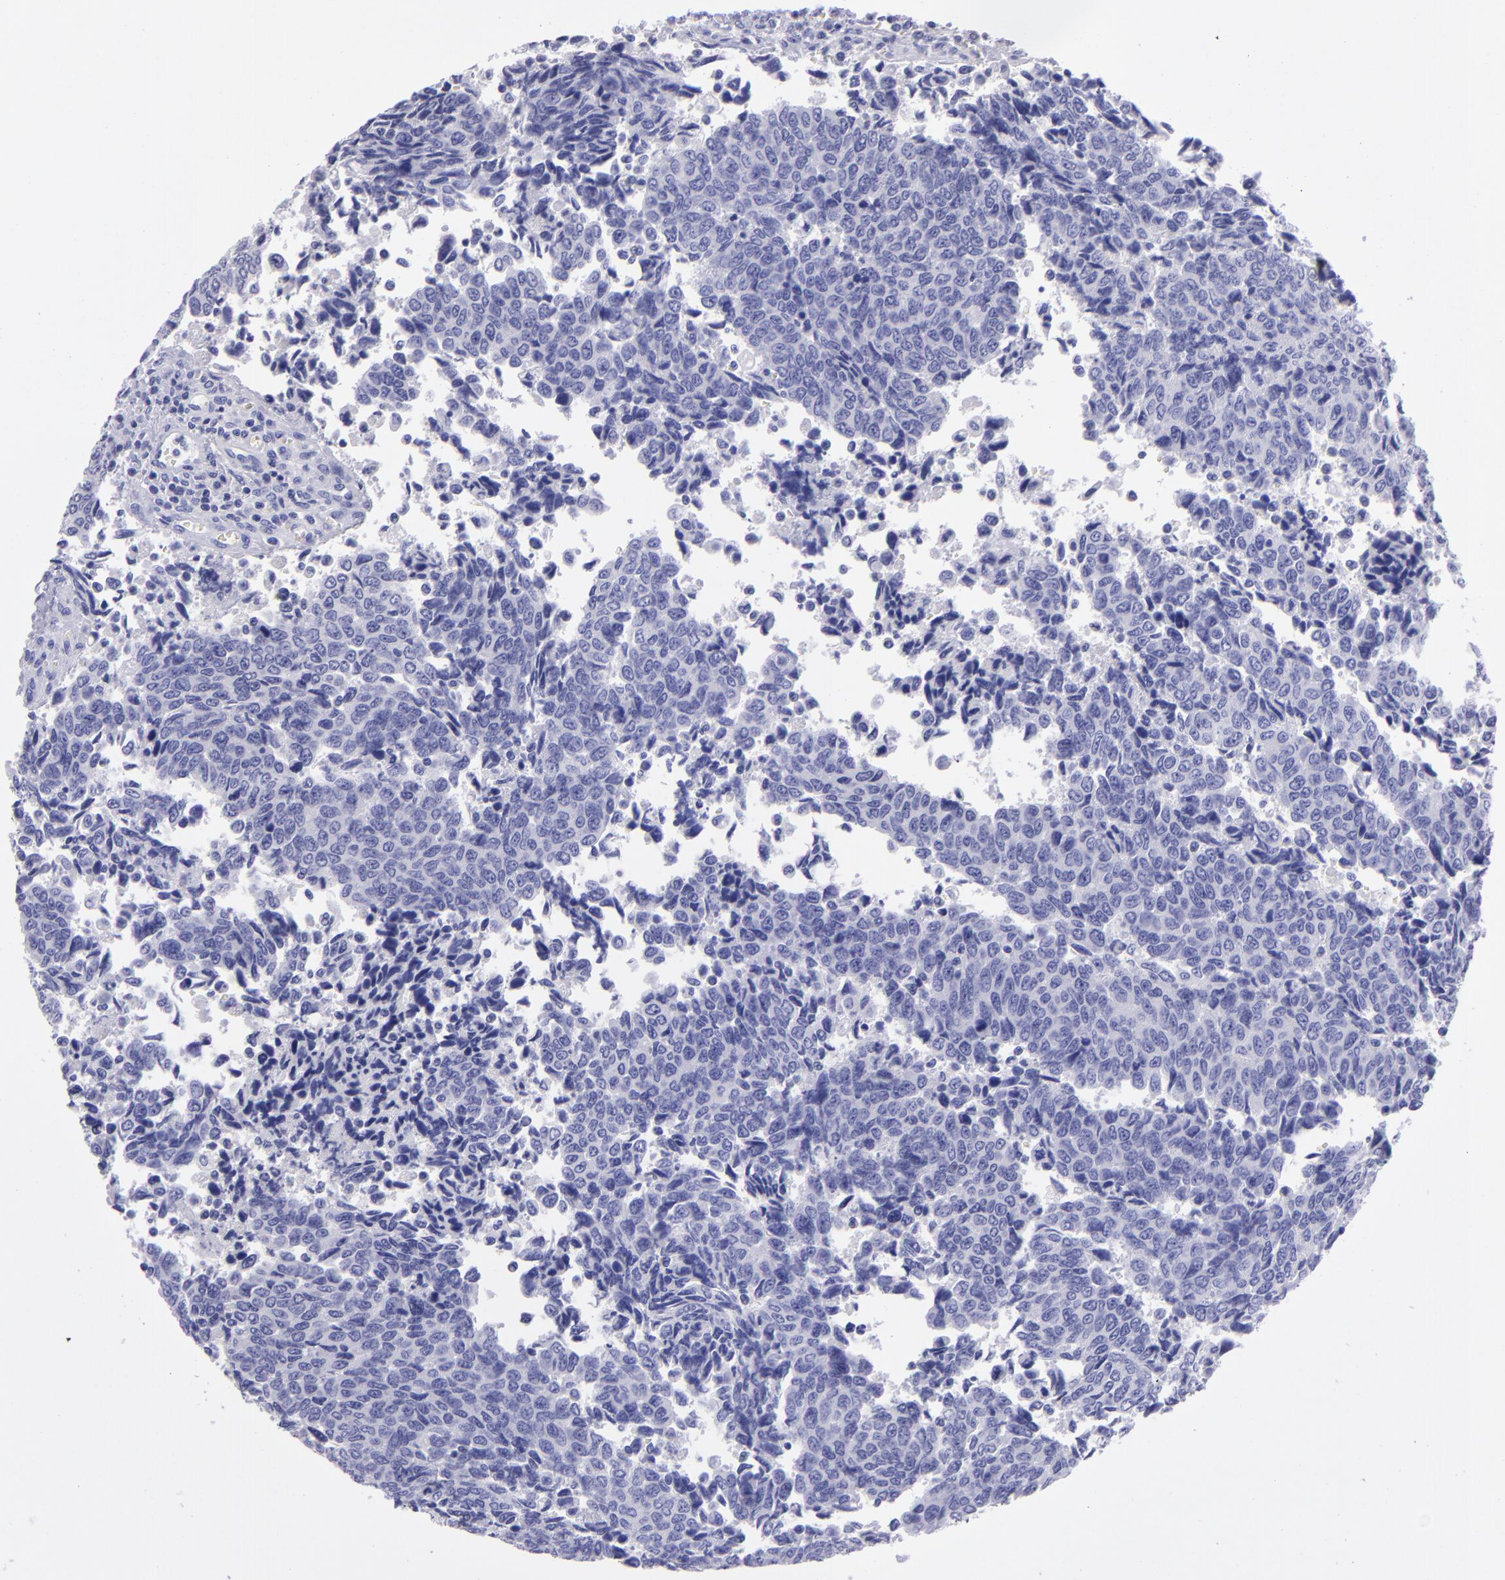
{"staining": {"intensity": "negative", "quantity": "none", "location": "none"}, "tissue": "urothelial cancer", "cell_type": "Tumor cells", "image_type": "cancer", "snomed": [{"axis": "morphology", "description": "Urothelial carcinoma, High grade"}, {"axis": "topography", "description": "Urinary bladder"}], "caption": "High power microscopy photomicrograph of an immunohistochemistry photomicrograph of high-grade urothelial carcinoma, revealing no significant expression in tumor cells.", "gene": "TYRP1", "patient": {"sex": "male", "age": 86}}